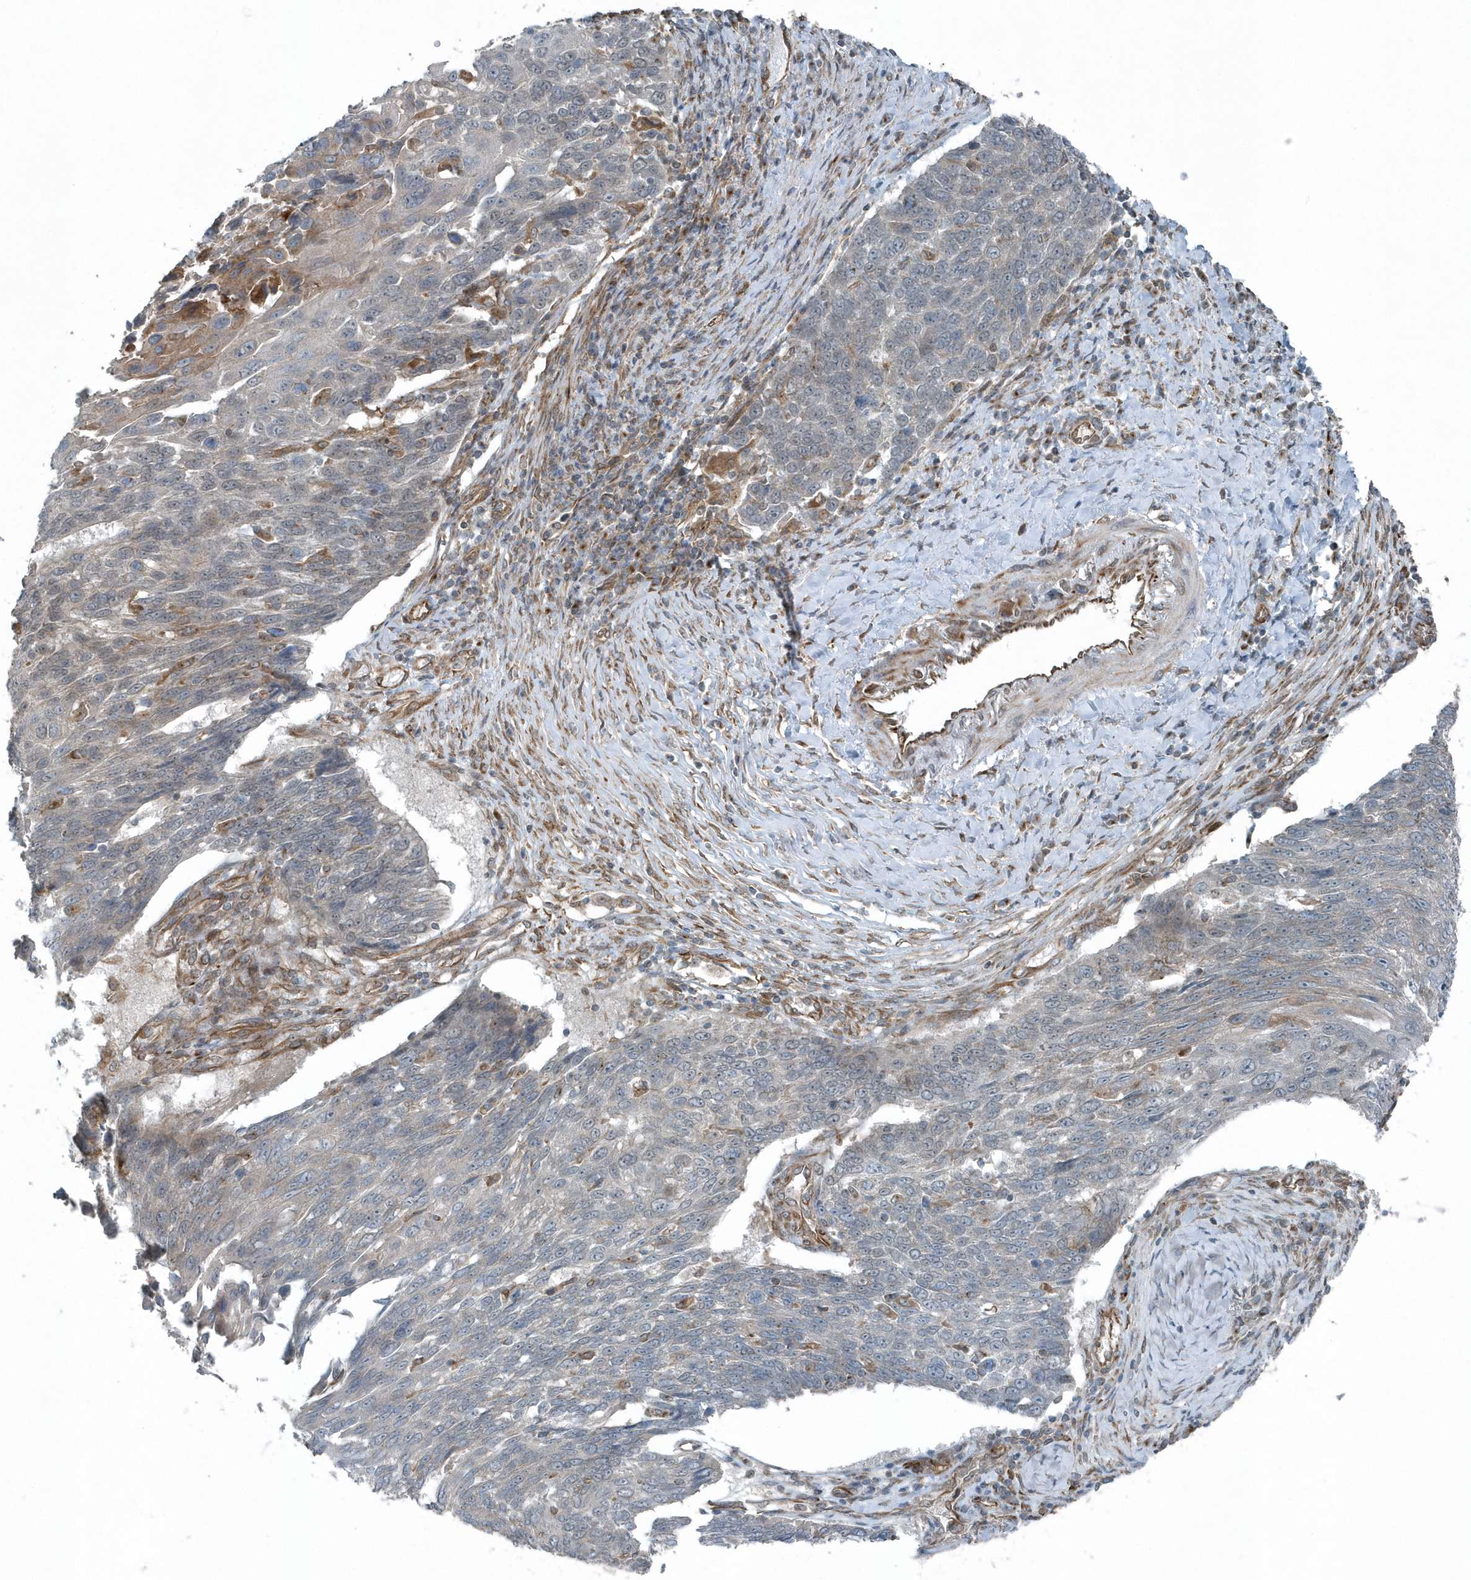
{"staining": {"intensity": "negative", "quantity": "none", "location": "none"}, "tissue": "lung cancer", "cell_type": "Tumor cells", "image_type": "cancer", "snomed": [{"axis": "morphology", "description": "Squamous cell carcinoma, NOS"}, {"axis": "topography", "description": "Lung"}], "caption": "Photomicrograph shows no protein staining in tumor cells of lung cancer (squamous cell carcinoma) tissue.", "gene": "GCC2", "patient": {"sex": "male", "age": 66}}